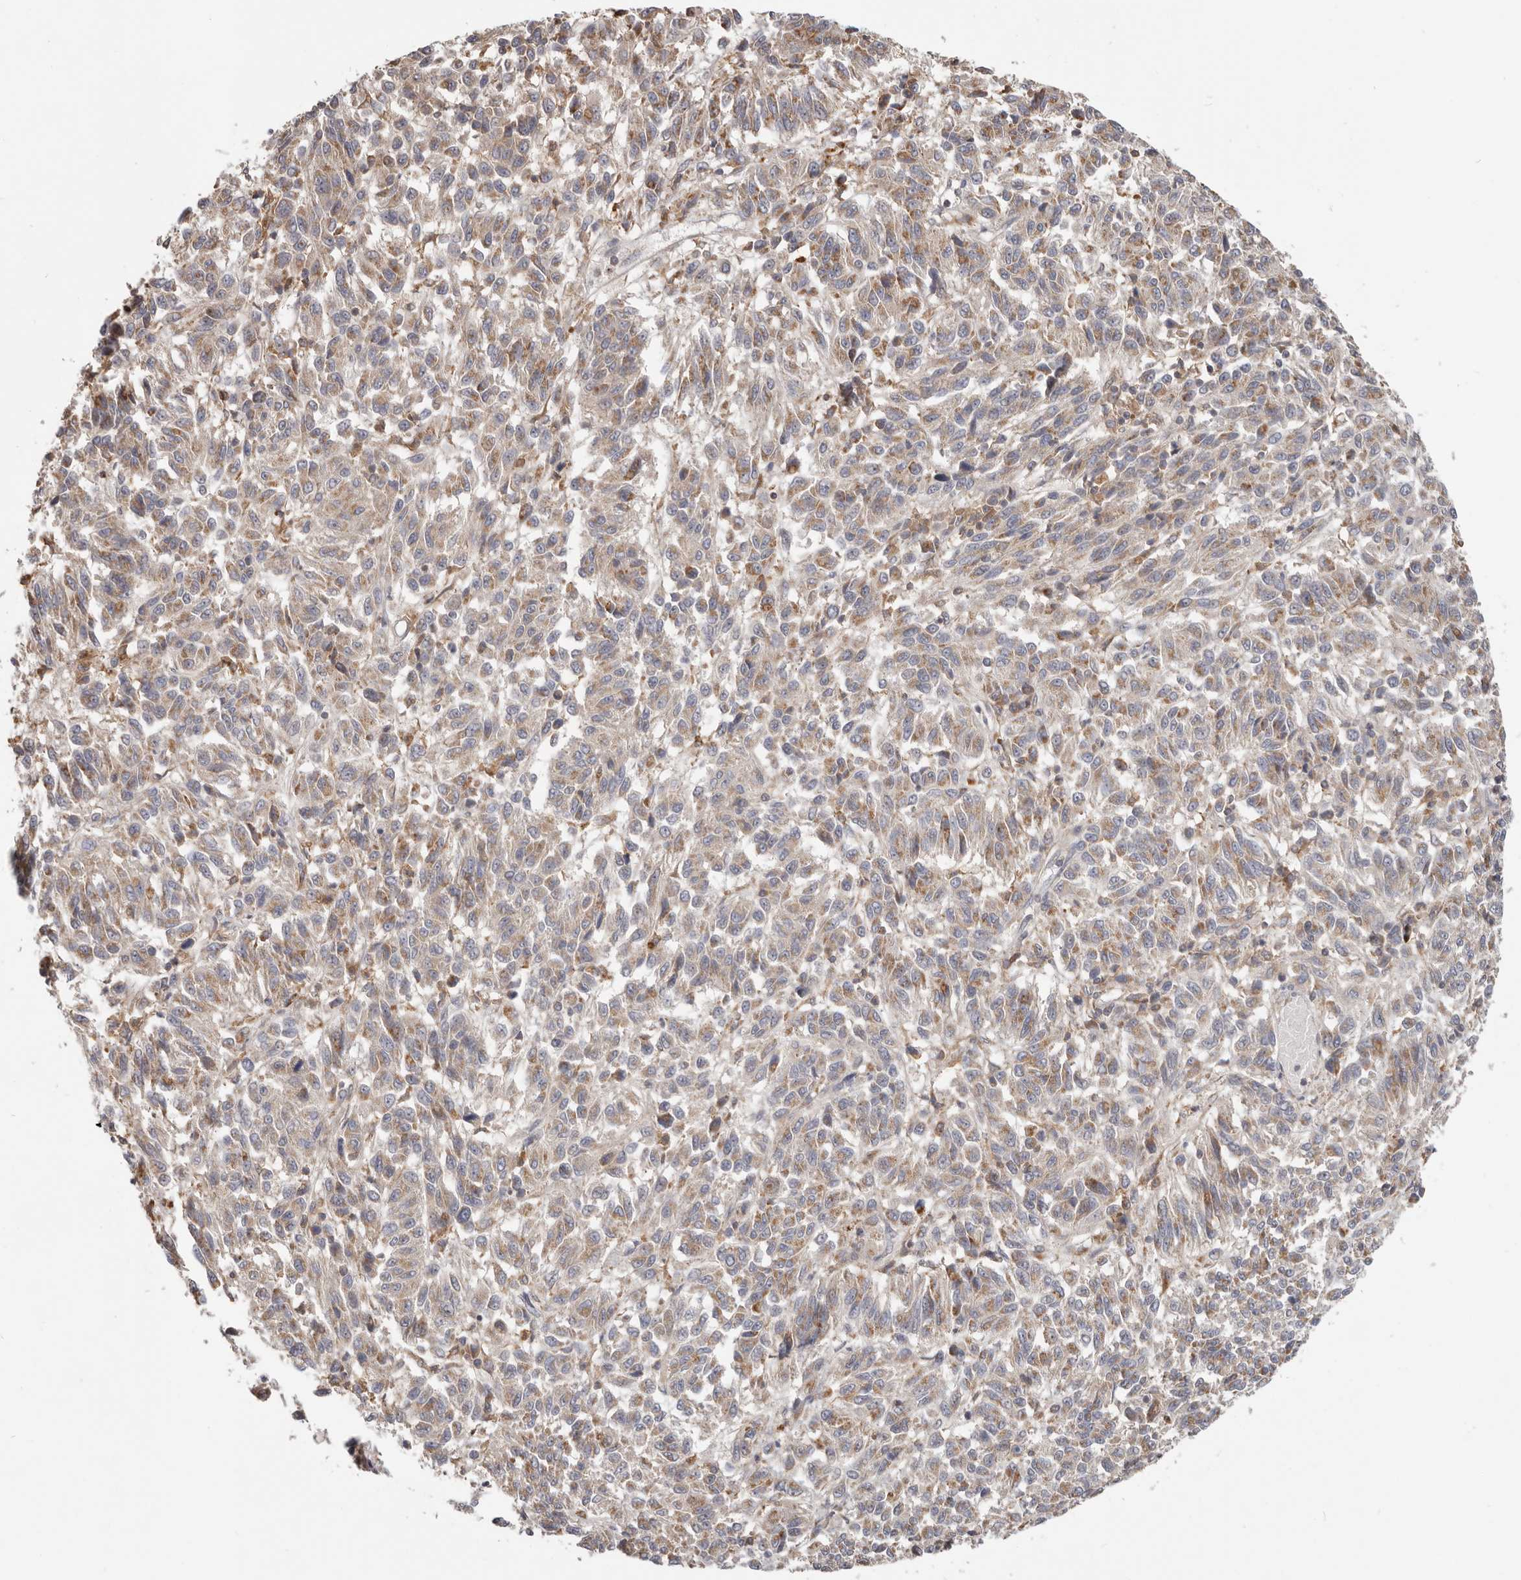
{"staining": {"intensity": "moderate", "quantity": ">75%", "location": "cytoplasmic/membranous"}, "tissue": "melanoma", "cell_type": "Tumor cells", "image_type": "cancer", "snomed": [{"axis": "morphology", "description": "Malignant melanoma, Metastatic site"}, {"axis": "topography", "description": "Lung"}], "caption": "This is a micrograph of immunohistochemistry staining of melanoma, which shows moderate staining in the cytoplasmic/membranous of tumor cells.", "gene": "LRP6", "patient": {"sex": "male", "age": 64}}